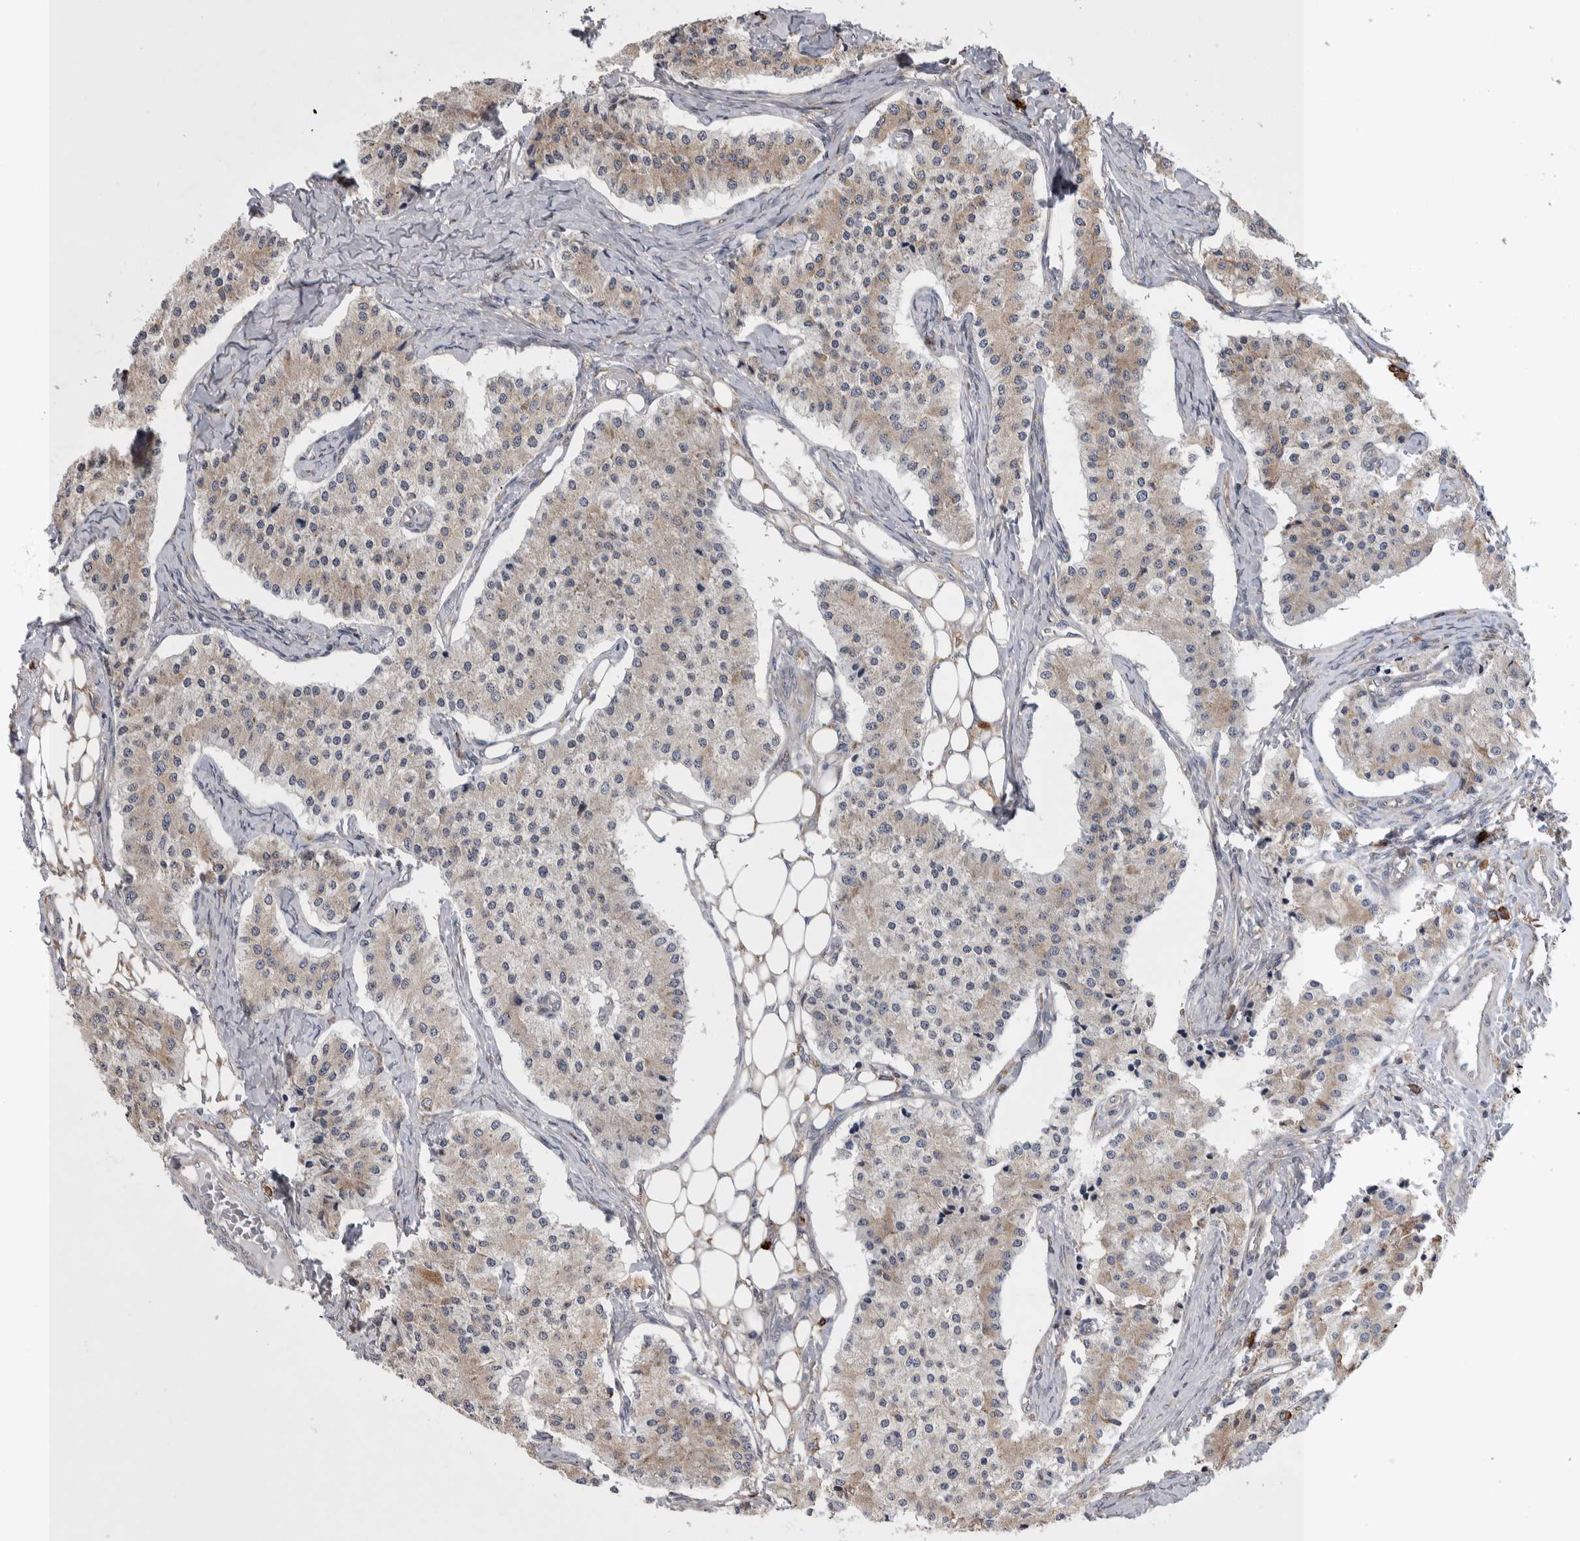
{"staining": {"intensity": "weak", "quantity": "25%-75%", "location": "cytoplasmic/membranous"}, "tissue": "carcinoid", "cell_type": "Tumor cells", "image_type": "cancer", "snomed": [{"axis": "morphology", "description": "Carcinoid, malignant, NOS"}, {"axis": "topography", "description": "Colon"}], "caption": "Tumor cells display weak cytoplasmic/membranous staining in about 25%-75% of cells in malignant carcinoid. (DAB (3,3'-diaminobenzidine) IHC, brown staining for protein, blue staining for nuclei).", "gene": "IBTK", "patient": {"sex": "female", "age": 52}}